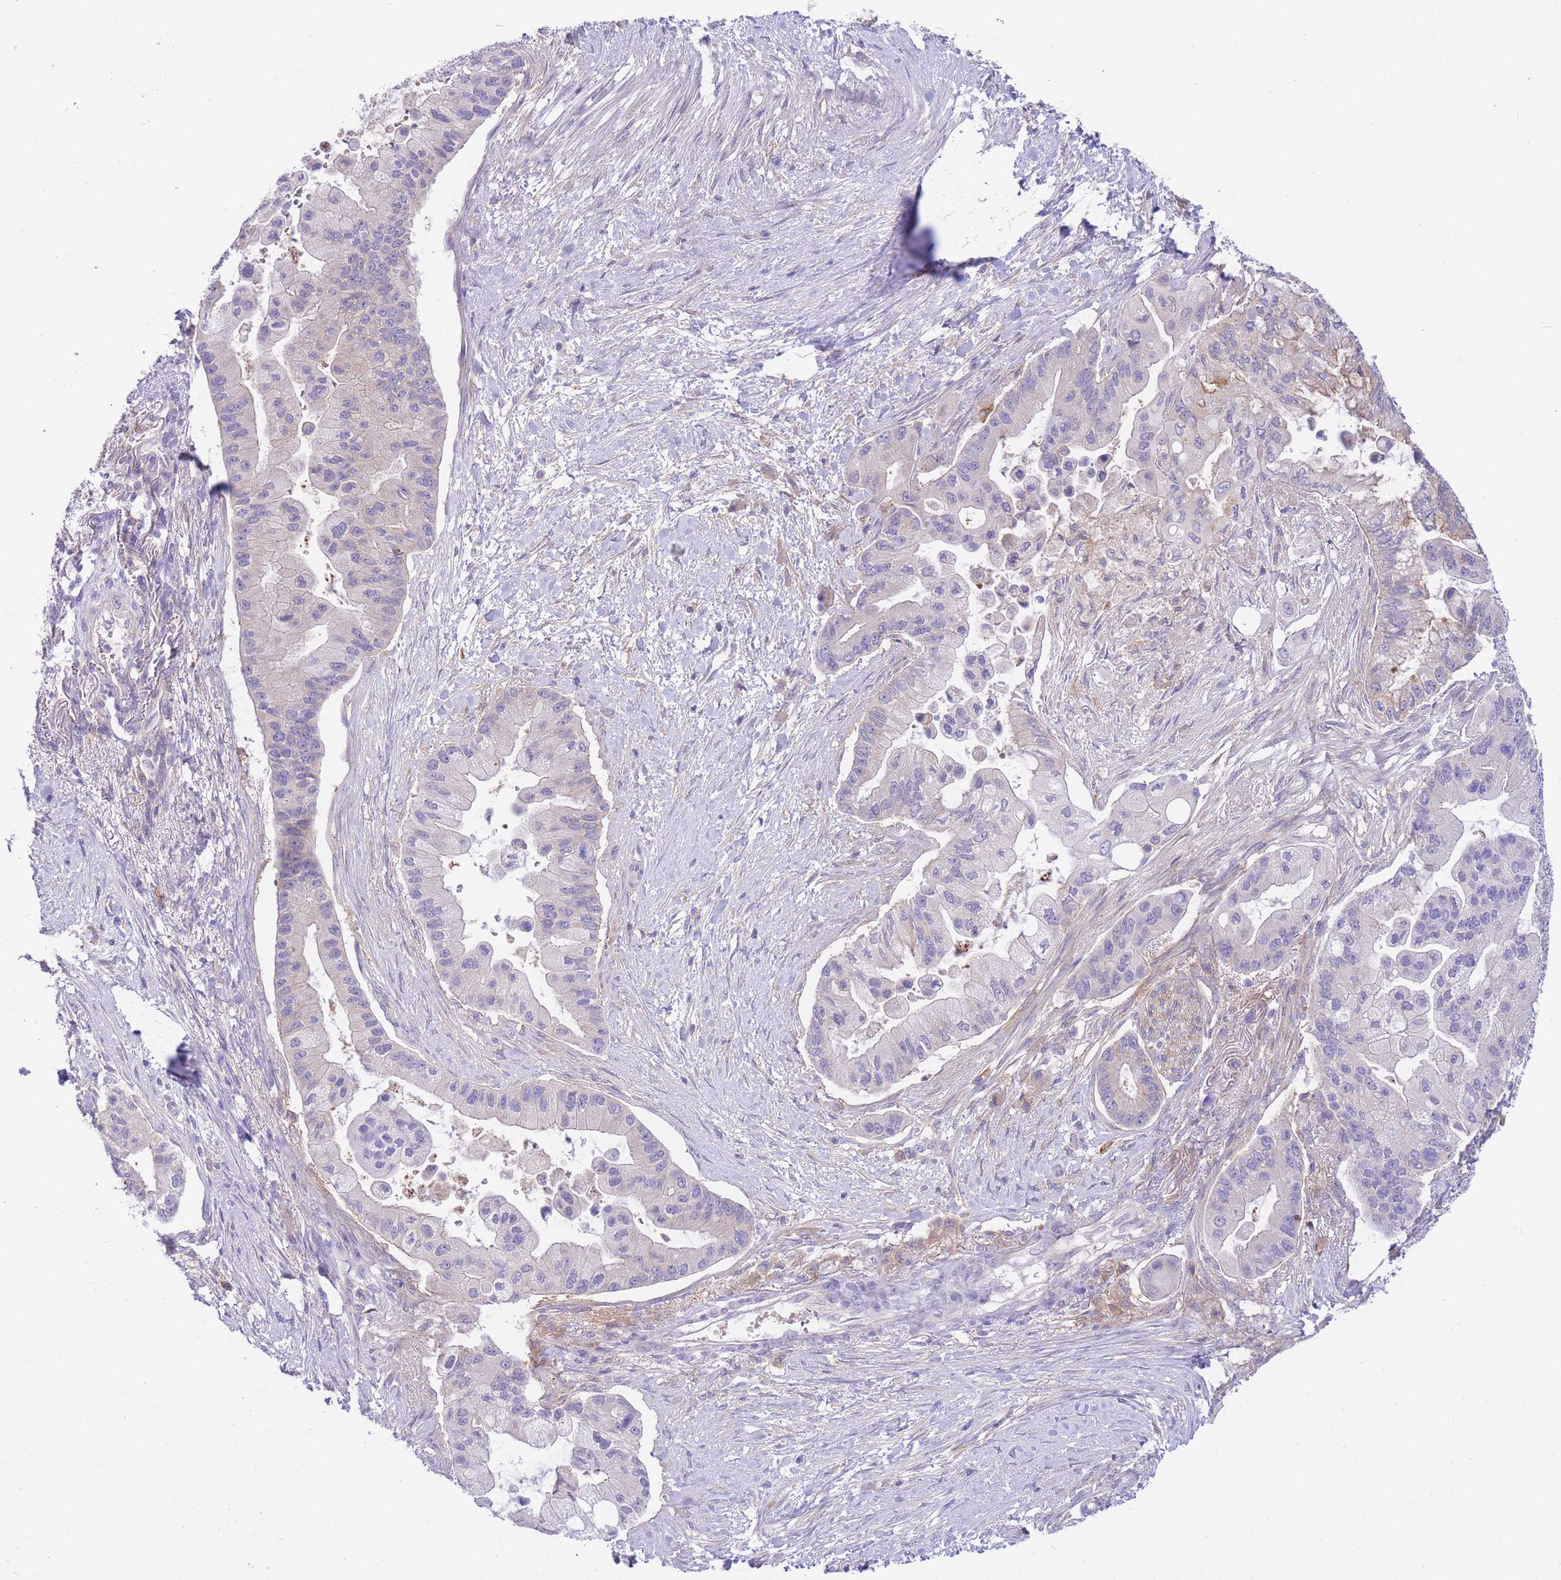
{"staining": {"intensity": "negative", "quantity": "none", "location": "none"}, "tissue": "pancreatic cancer", "cell_type": "Tumor cells", "image_type": "cancer", "snomed": [{"axis": "morphology", "description": "Adenocarcinoma, NOS"}, {"axis": "topography", "description": "Pancreas"}], "caption": "The IHC photomicrograph has no significant staining in tumor cells of pancreatic adenocarcinoma tissue.", "gene": "NAMPT", "patient": {"sex": "male", "age": 57}}